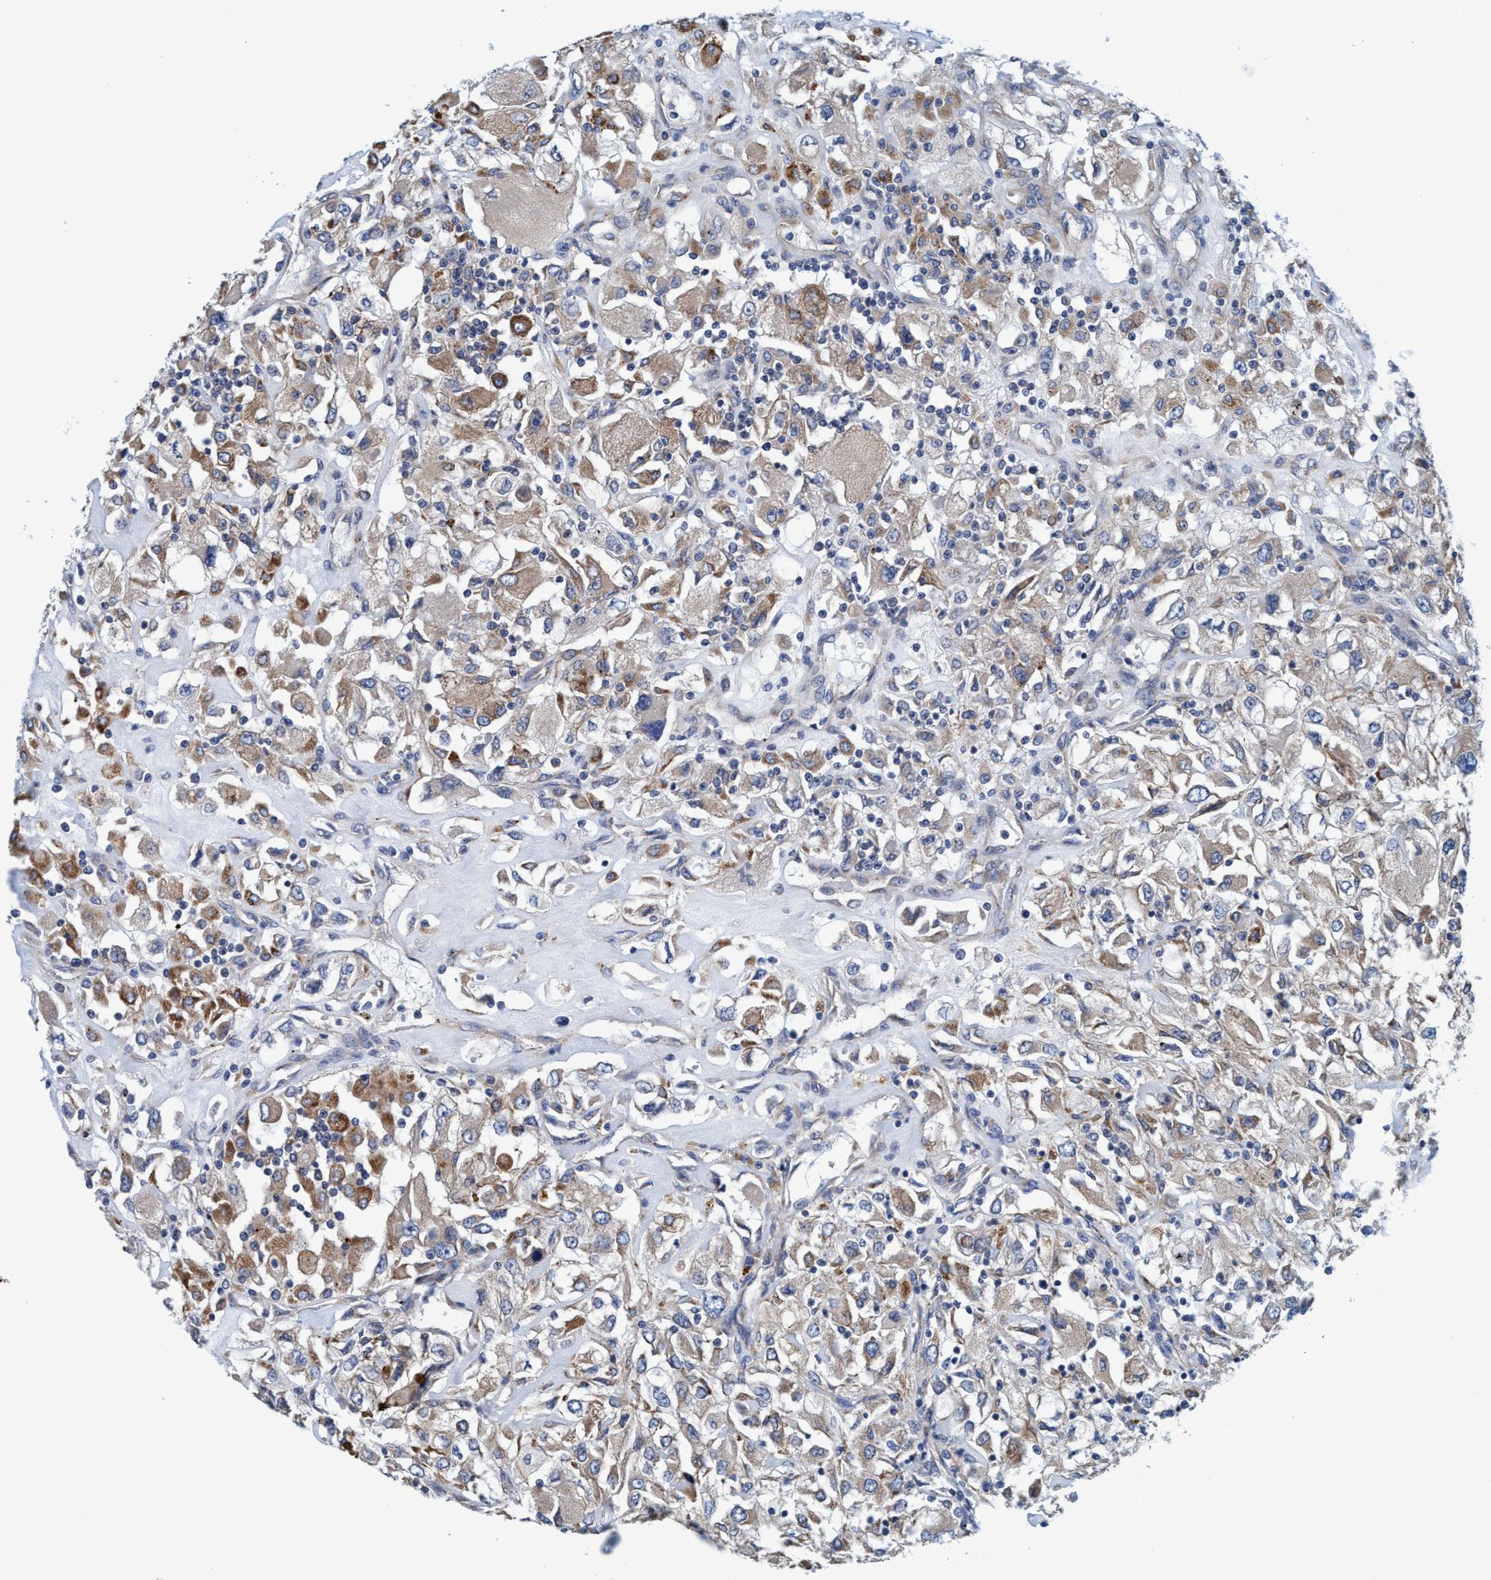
{"staining": {"intensity": "moderate", "quantity": "<25%", "location": "cytoplasmic/membranous"}, "tissue": "renal cancer", "cell_type": "Tumor cells", "image_type": "cancer", "snomed": [{"axis": "morphology", "description": "Adenocarcinoma, NOS"}, {"axis": "topography", "description": "Kidney"}], "caption": "Immunohistochemistry (DAB (3,3'-diaminobenzidine)) staining of adenocarcinoma (renal) exhibits moderate cytoplasmic/membranous protein staining in about <25% of tumor cells.", "gene": "ENDOG", "patient": {"sex": "female", "age": 52}}